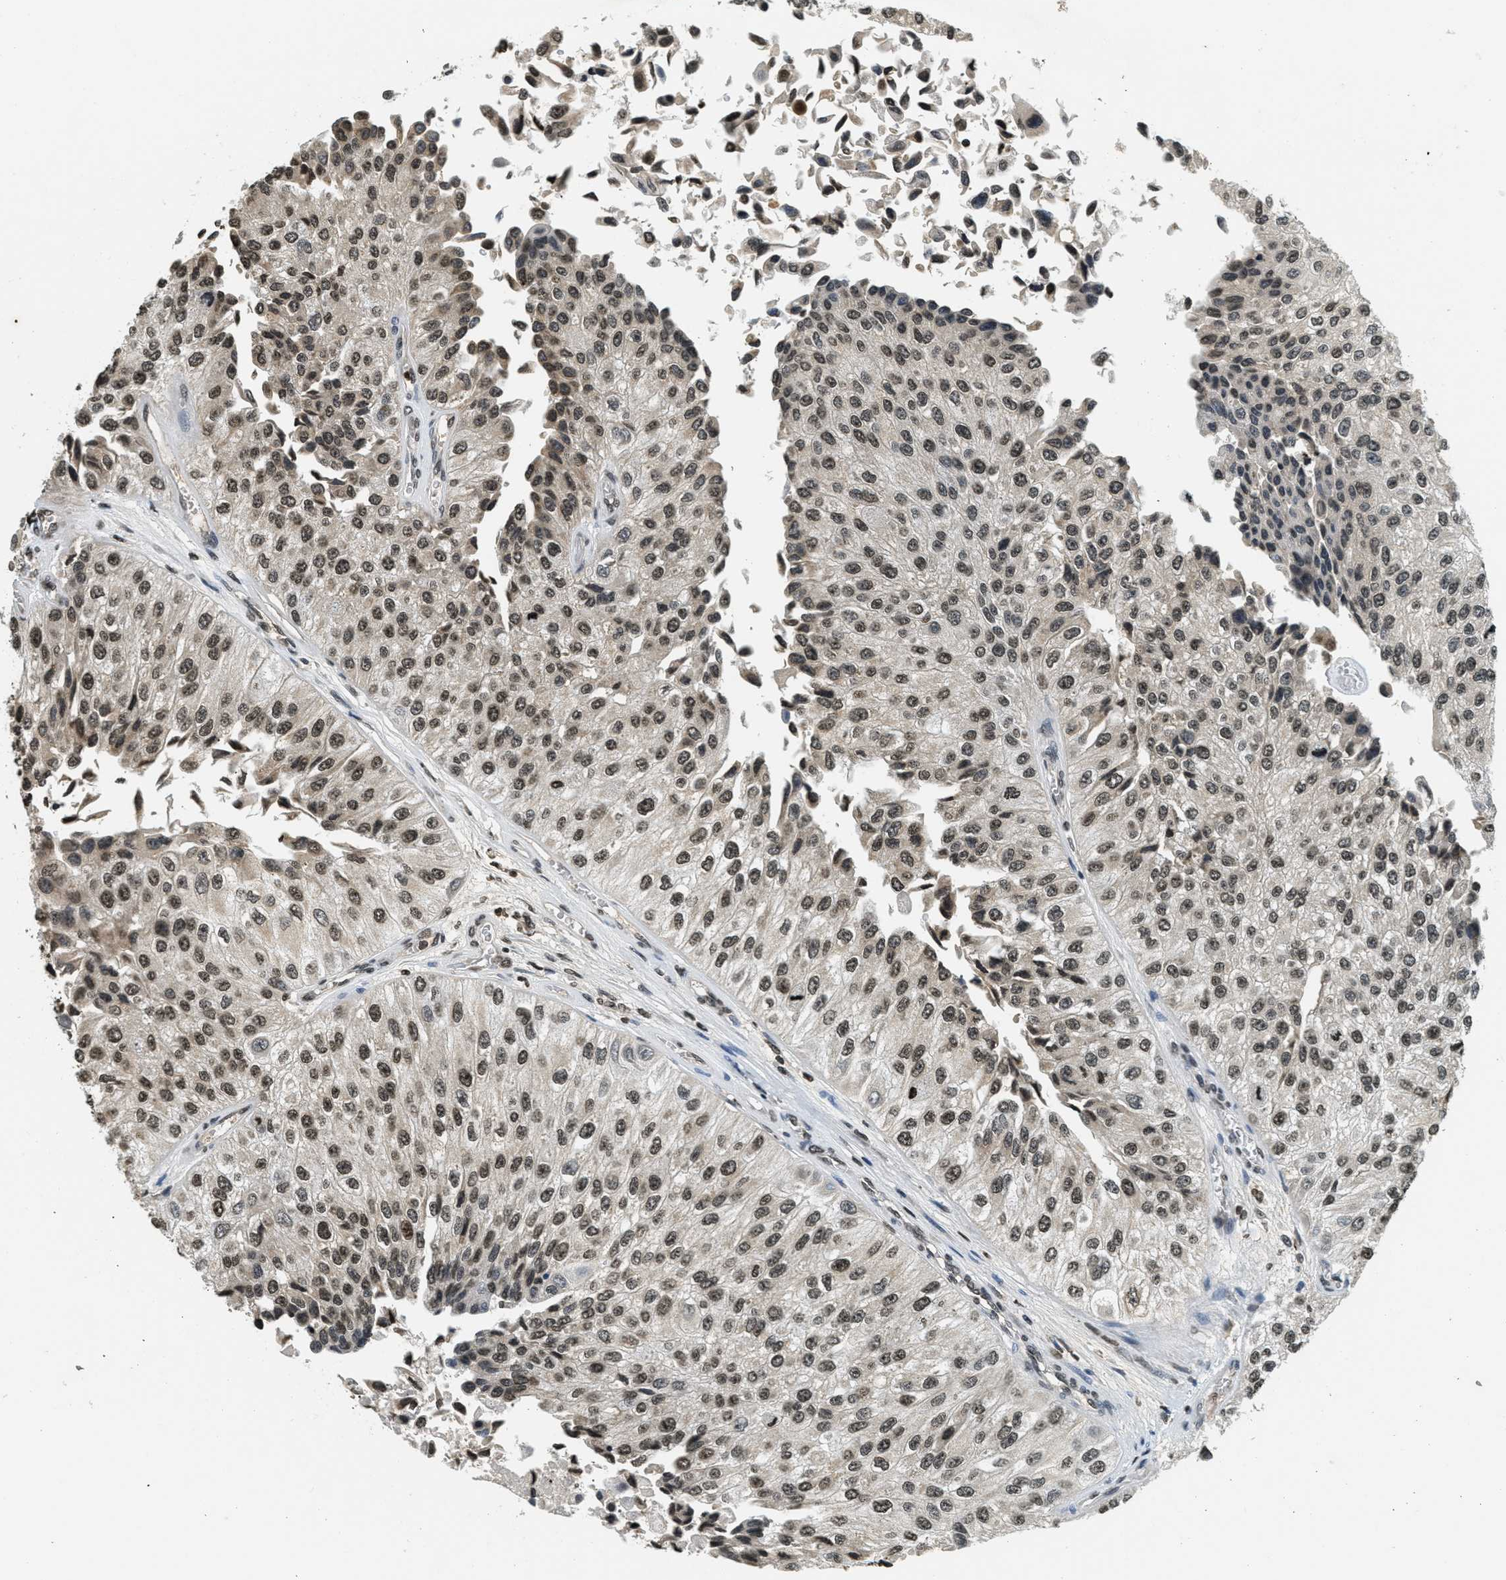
{"staining": {"intensity": "moderate", "quantity": ">75%", "location": "nuclear"}, "tissue": "urothelial cancer", "cell_type": "Tumor cells", "image_type": "cancer", "snomed": [{"axis": "morphology", "description": "Urothelial carcinoma, High grade"}, {"axis": "topography", "description": "Kidney"}, {"axis": "topography", "description": "Urinary bladder"}], "caption": "A brown stain shows moderate nuclear expression of a protein in human urothelial cancer tumor cells.", "gene": "LDB2", "patient": {"sex": "male", "age": 77}}